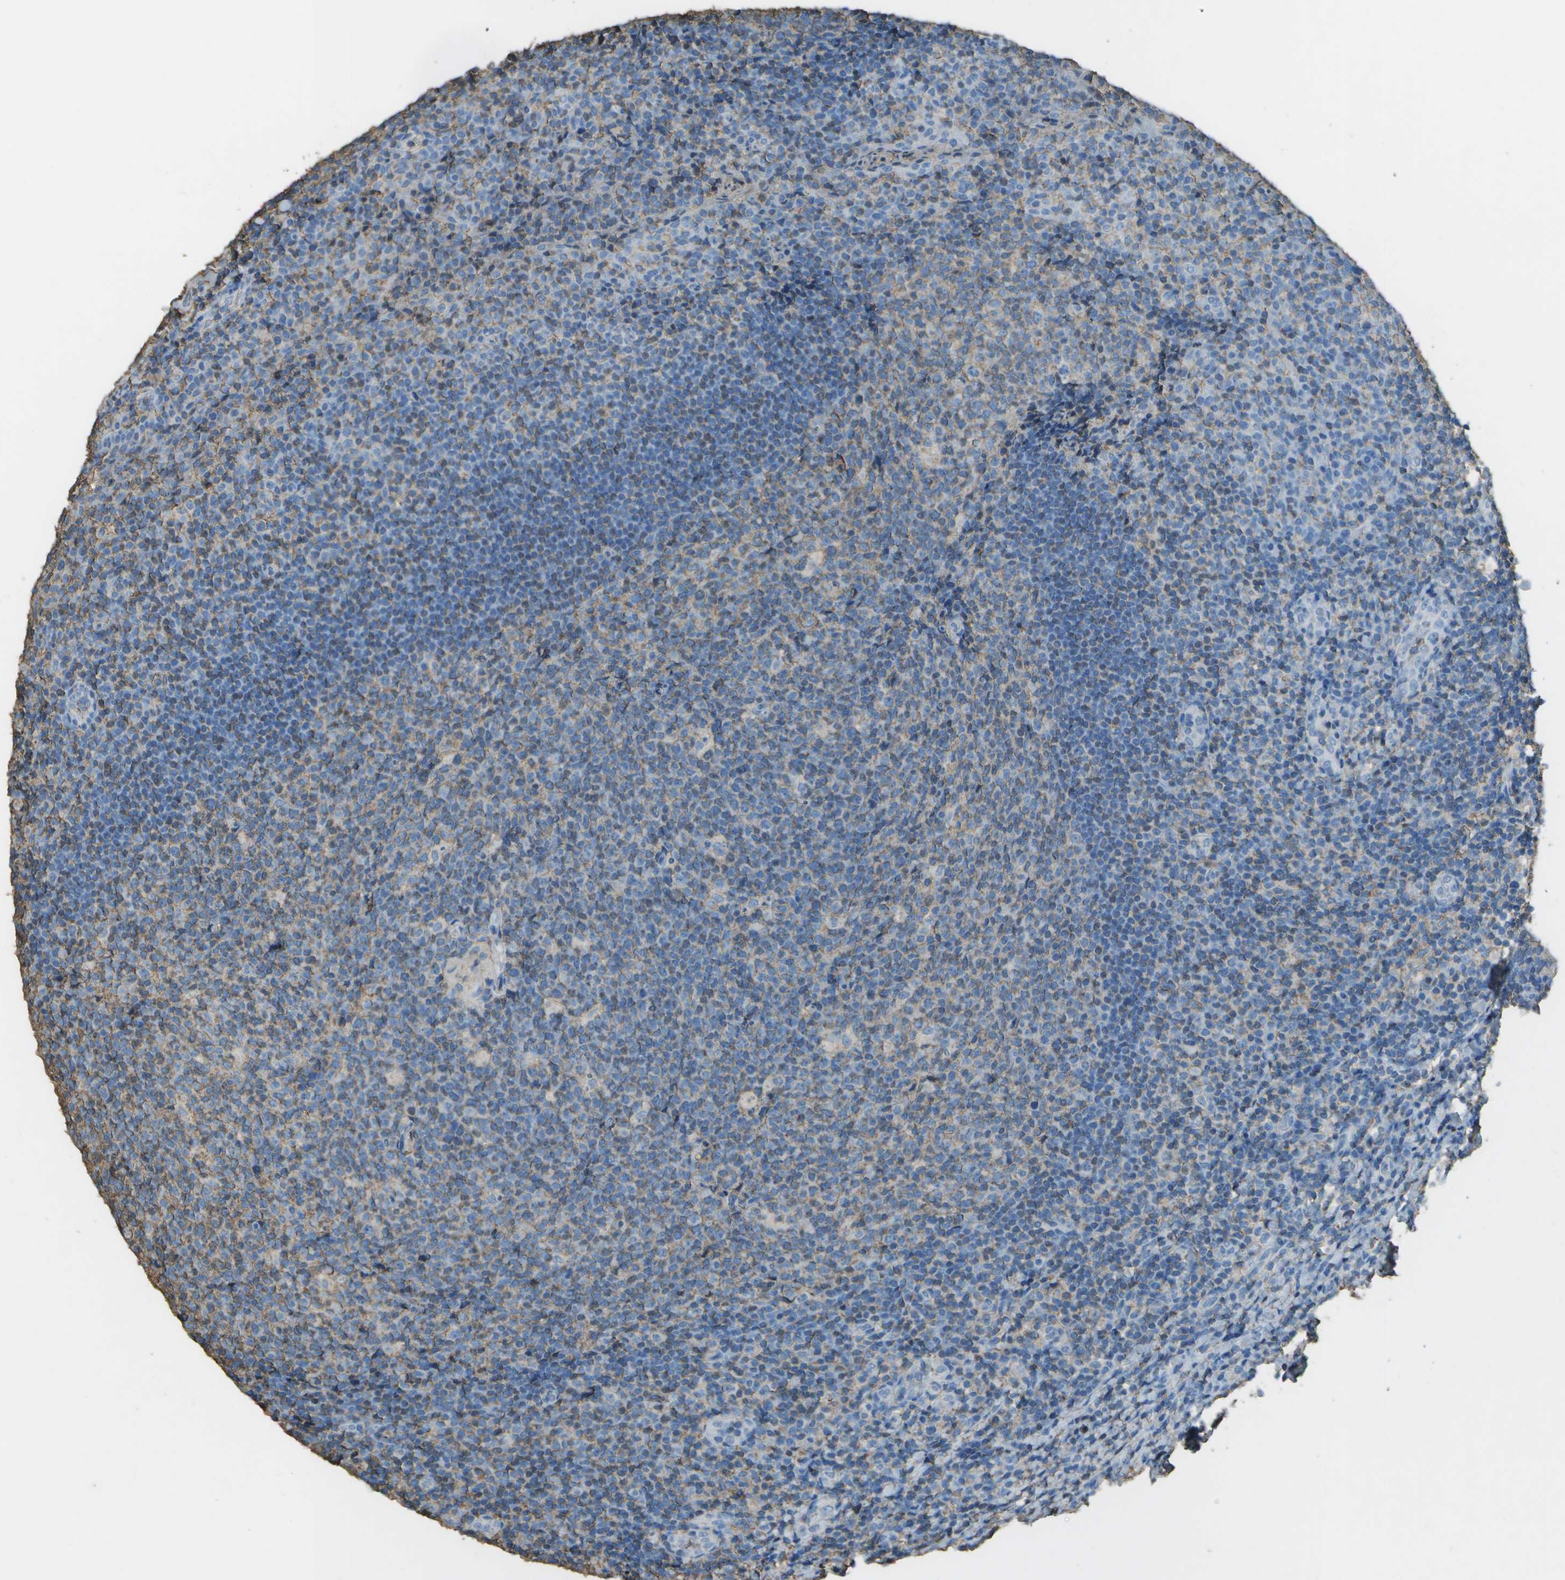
{"staining": {"intensity": "weak", "quantity": "25%-75%", "location": "cytoplasmic/membranous"}, "tissue": "tonsil", "cell_type": "Germinal center cells", "image_type": "normal", "snomed": [{"axis": "morphology", "description": "Normal tissue, NOS"}, {"axis": "topography", "description": "Tonsil"}], "caption": "Benign tonsil was stained to show a protein in brown. There is low levels of weak cytoplasmic/membranous expression in about 25%-75% of germinal center cells.", "gene": "CYP4F11", "patient": {"sex": "male", "age": 17}}